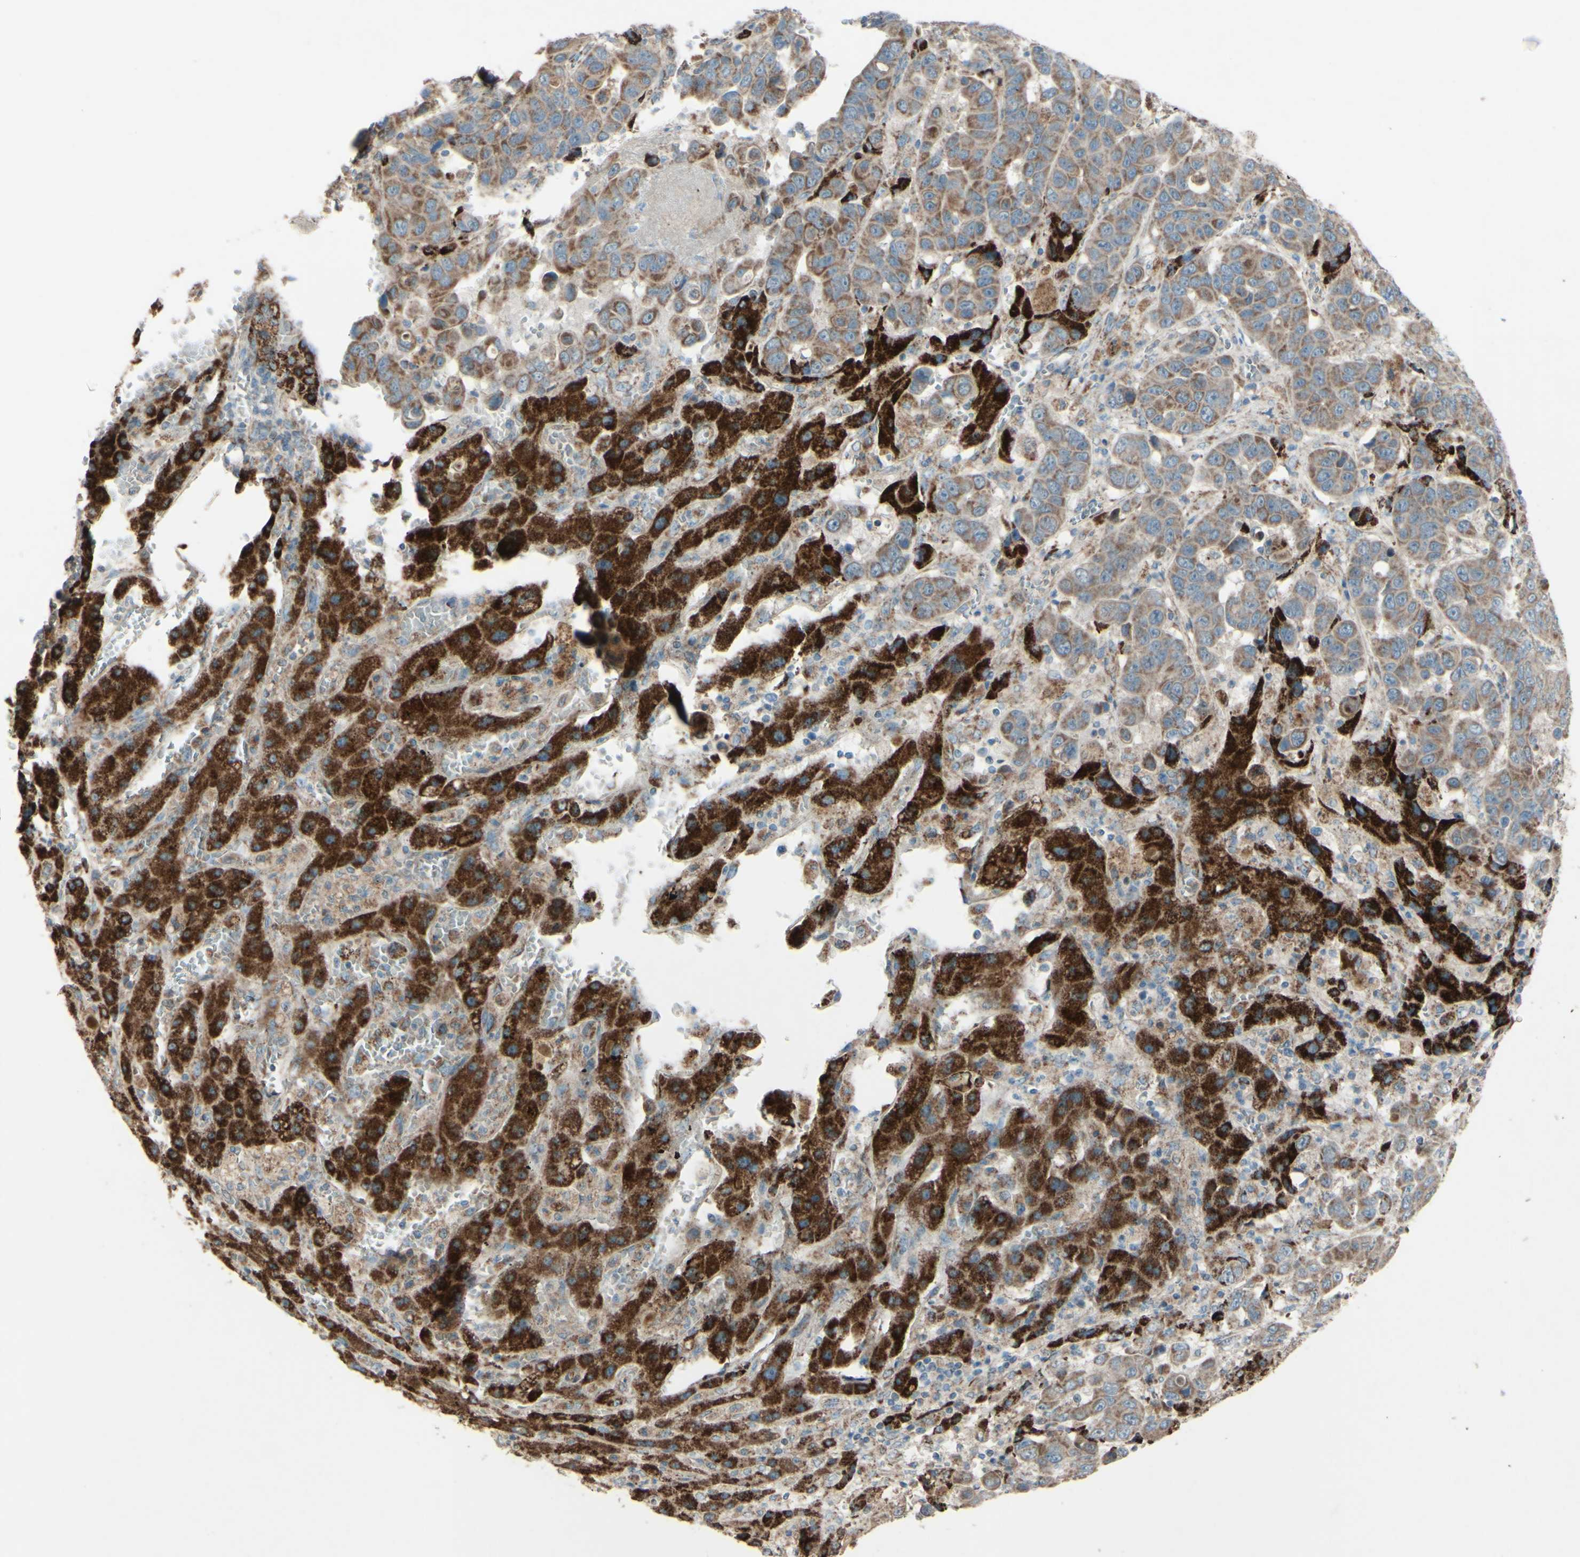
{"staining": {"intensity": "strong", "quantity": ">75%", "location": "cytoplasmic/membranous"}, "tissue": "liver cancer", "cell_type": "Tumor cells", "image_type": "cancer", "snomed": [{"axis": "morphology", "description": "Cholangiocarcinoma"}, {"axis": "topography", "description": "Liver"}], "caption": "Human liver cancer stained with a protein marker displays strong staining in tumor cells.", "gene": "RHOT1", "patient": {"sex": "female", "age": 52}}